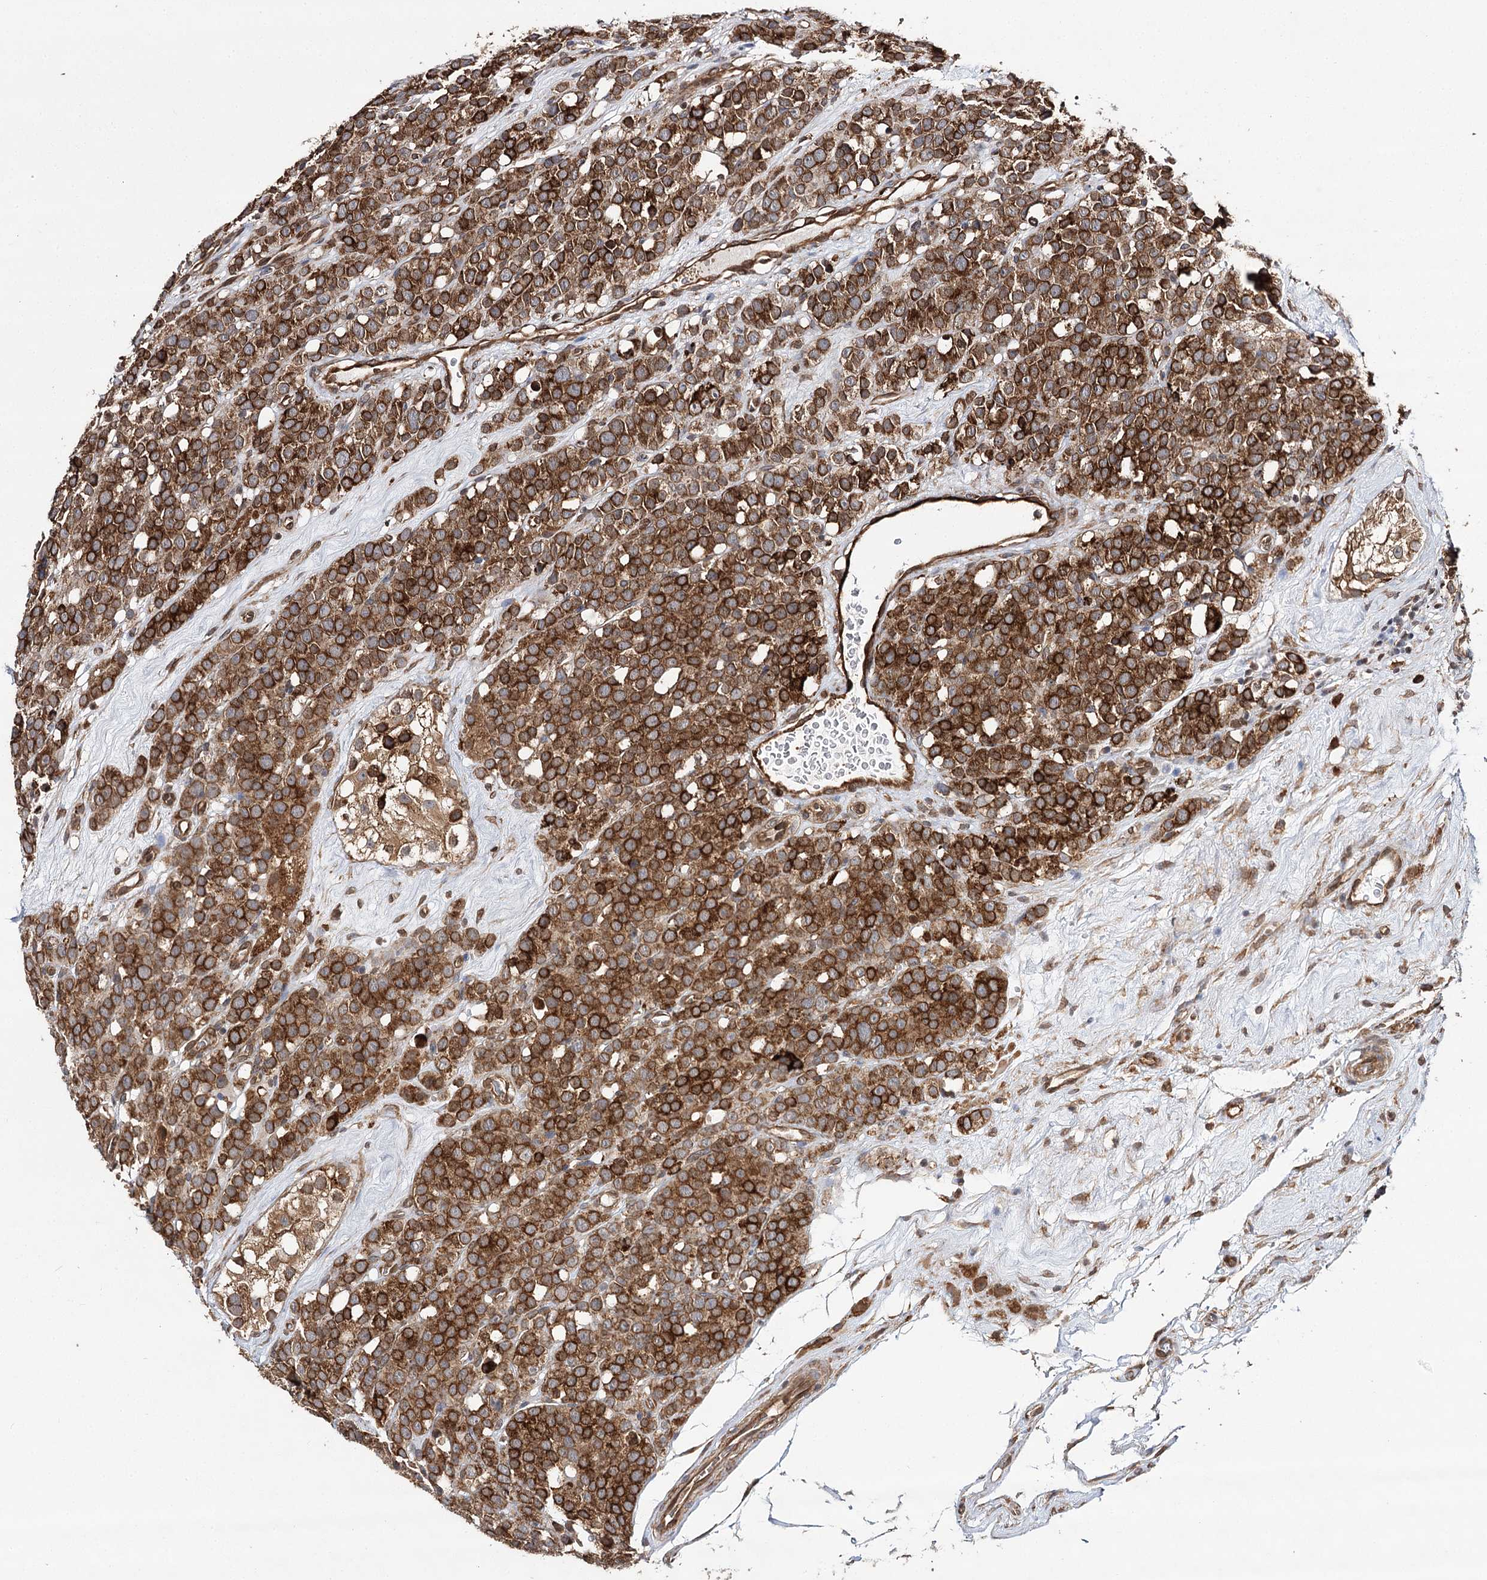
{"staining": {"intensity": "strong", "quantity": ">75%", "location": "cytoplasmic/membranous"}, "tissue": "testis cancer", "cell_type": "Tumor cells", "image_type": "cancer", "snomed": [{"axis": "morphology", "description": "Seminoma, NOS"}, {"axis": "topography", "description": "Testis"}], "caption": "Seminoma (testis) was stained to show a protein in brown. There is high levels of strong cytoplasmic/membranous staining in about >75% of tumor cells. The staining is performed using DAB brown chromogen to label protein expression. The nuclei are counter-stained blue using hematoxylin.", "gene": "DNAJB14", "patient": {"sex": "male", "age": 71}}